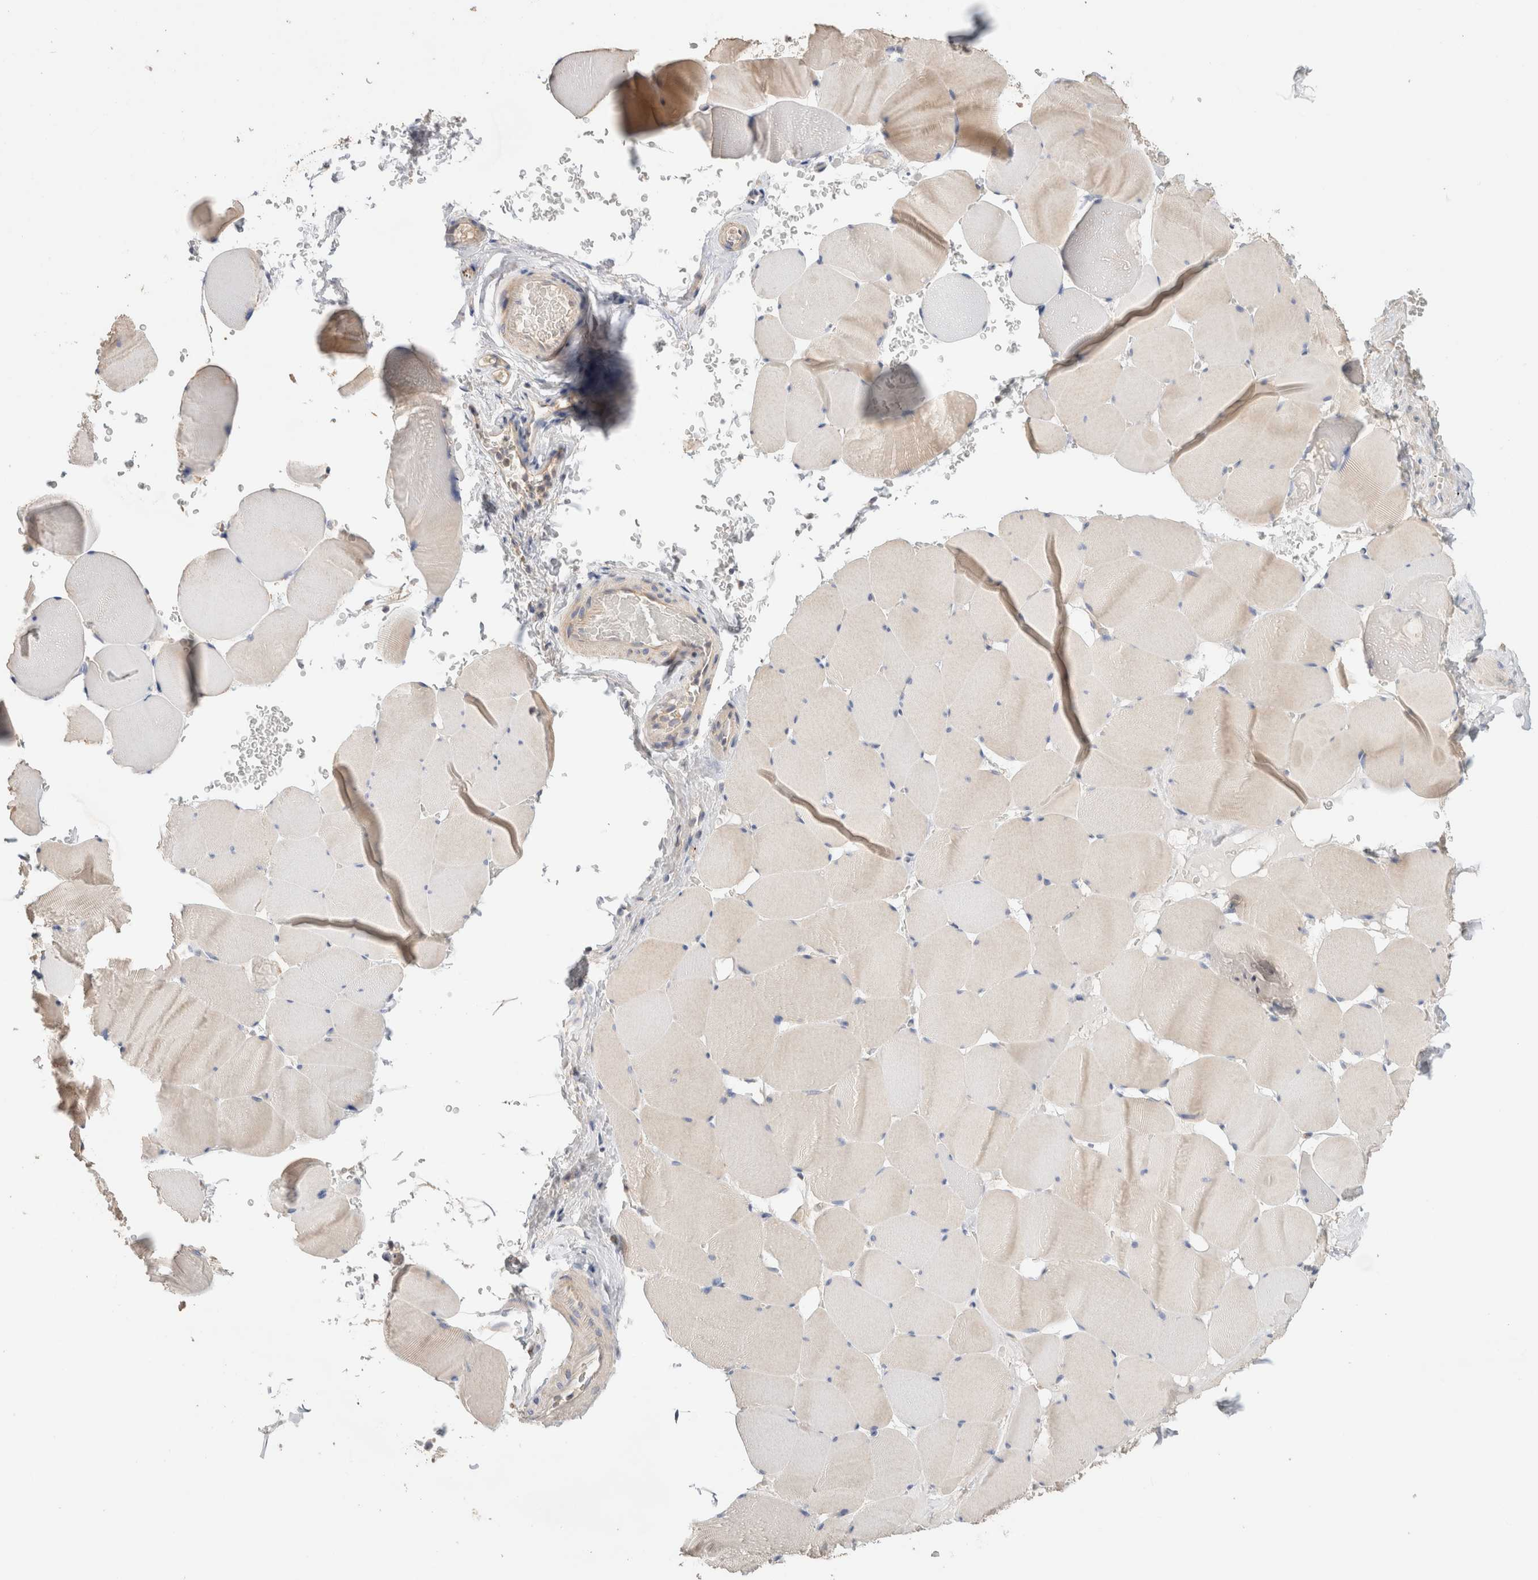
{"staining": {"intensity": "weak", "quantity": "25%-75%", "location": "cytoplasmic/membranous"}, "tissue": "skeletal muscle", "cell_type": "Myocytes", "image_type": "normal", "snomed": [{"axis": "morphology", "description": "Normal tissue, NOS"}, {"axis": "topography", "description": "Skeletal muscle"}], "caption": "IHC image of benign skeletal muscle: skeletal muscle stained using immunohistochemistry (IHC) shows low levels of weak protein expression localized specifically in the cytoplasmic/membranous of myocytes, appearing as a cytoplasmic/membranous brown color.", "gene": "B3GNTL1", "patient": {"sex": "male", "age": 62}}